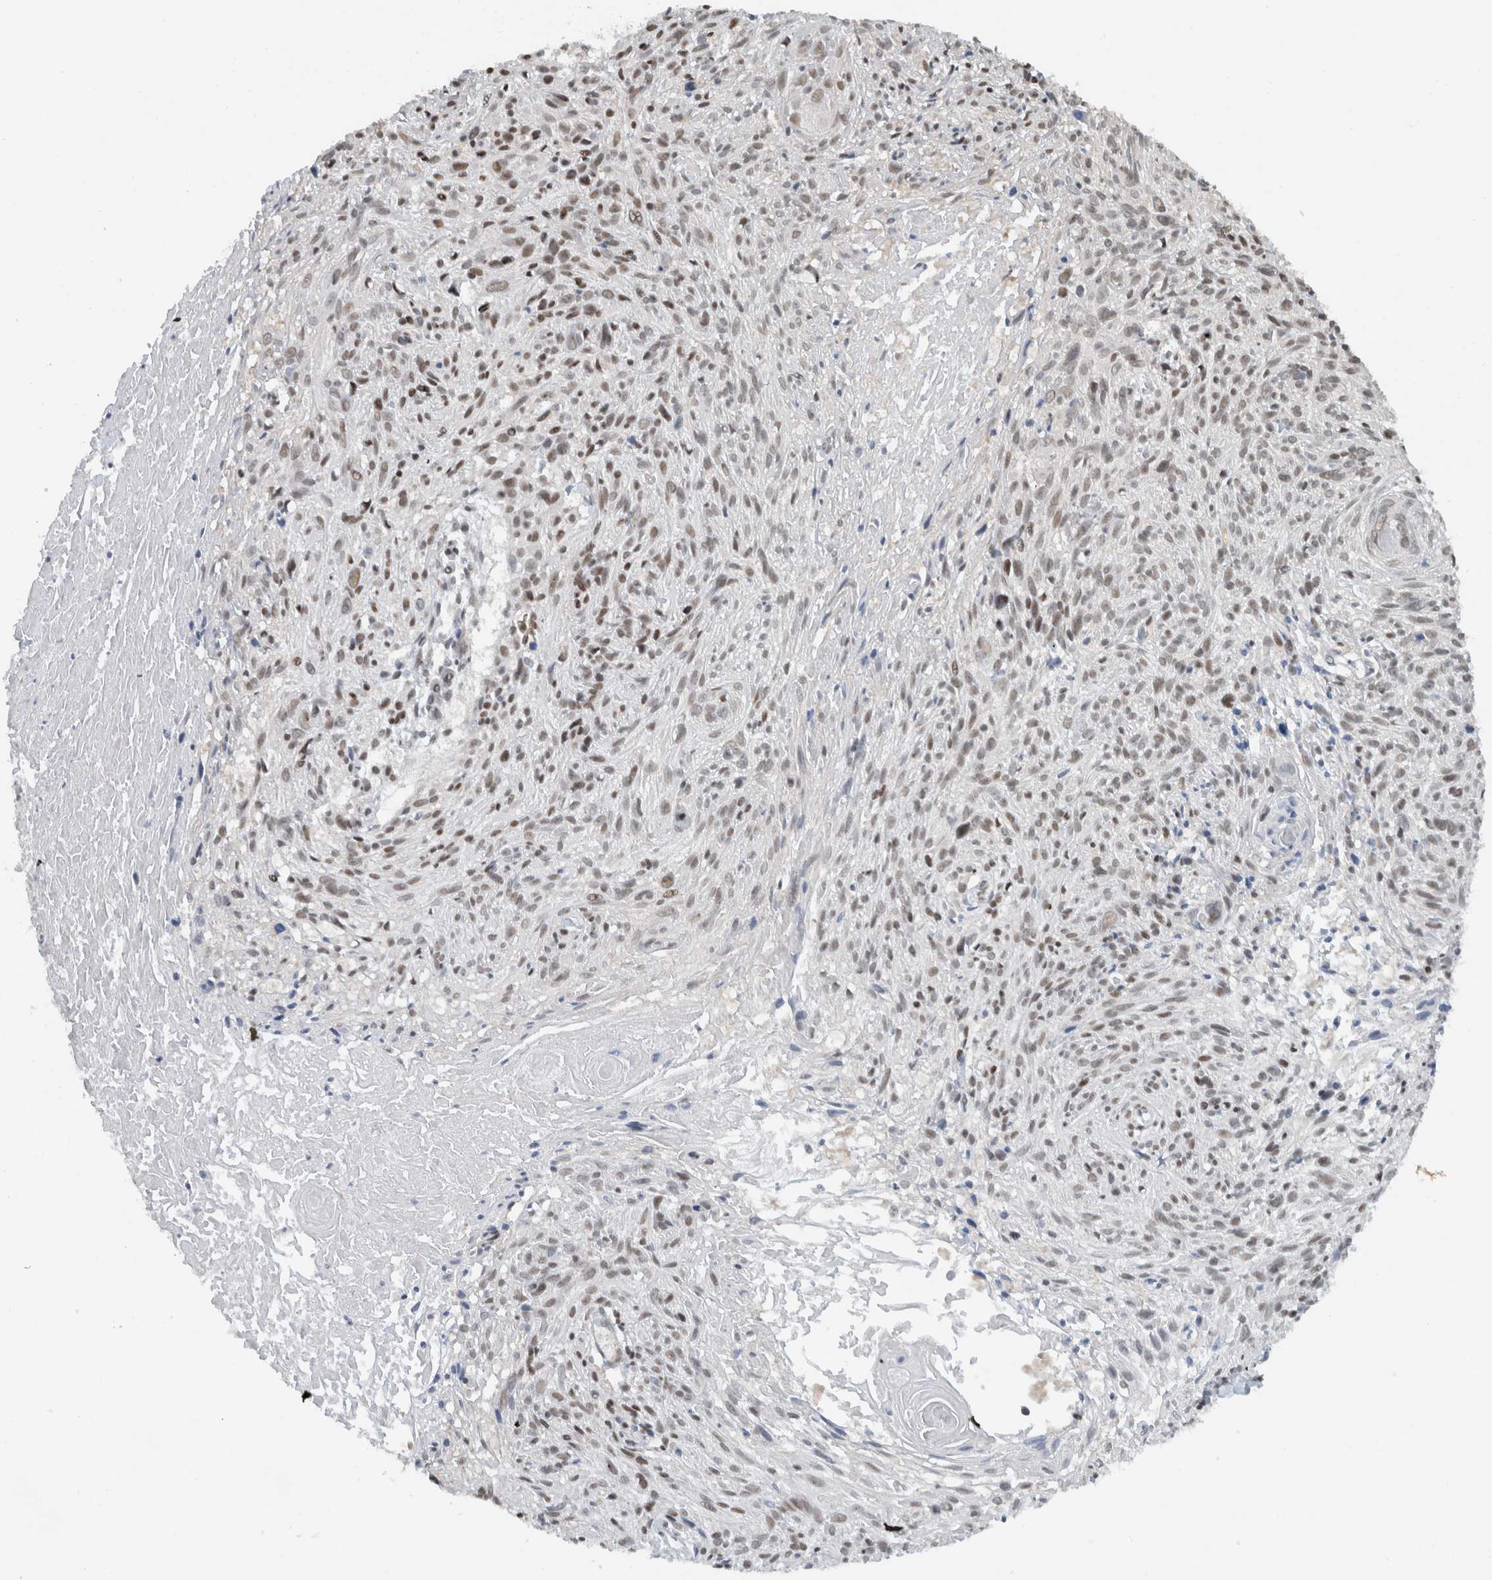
{"staining": {"intensity": "weak", "quantity": ">75%", "location": "nuclear"}, "tissue": "cervical cancer", "cell_type": "Tumor cells", "image_type": "cancer", "snomed": [{"axis": "morphology", "description": "Squamous cell carcinoma, NOS"}, {"axis": "topography", "description": "Cervix"}], "caption": "Protein staining displays weak nuclear staining in approximately >75% of tumor cells in cervical cancer.", "gene": "HNRNPR", "patient": {"sex": "female", "age": 51}}